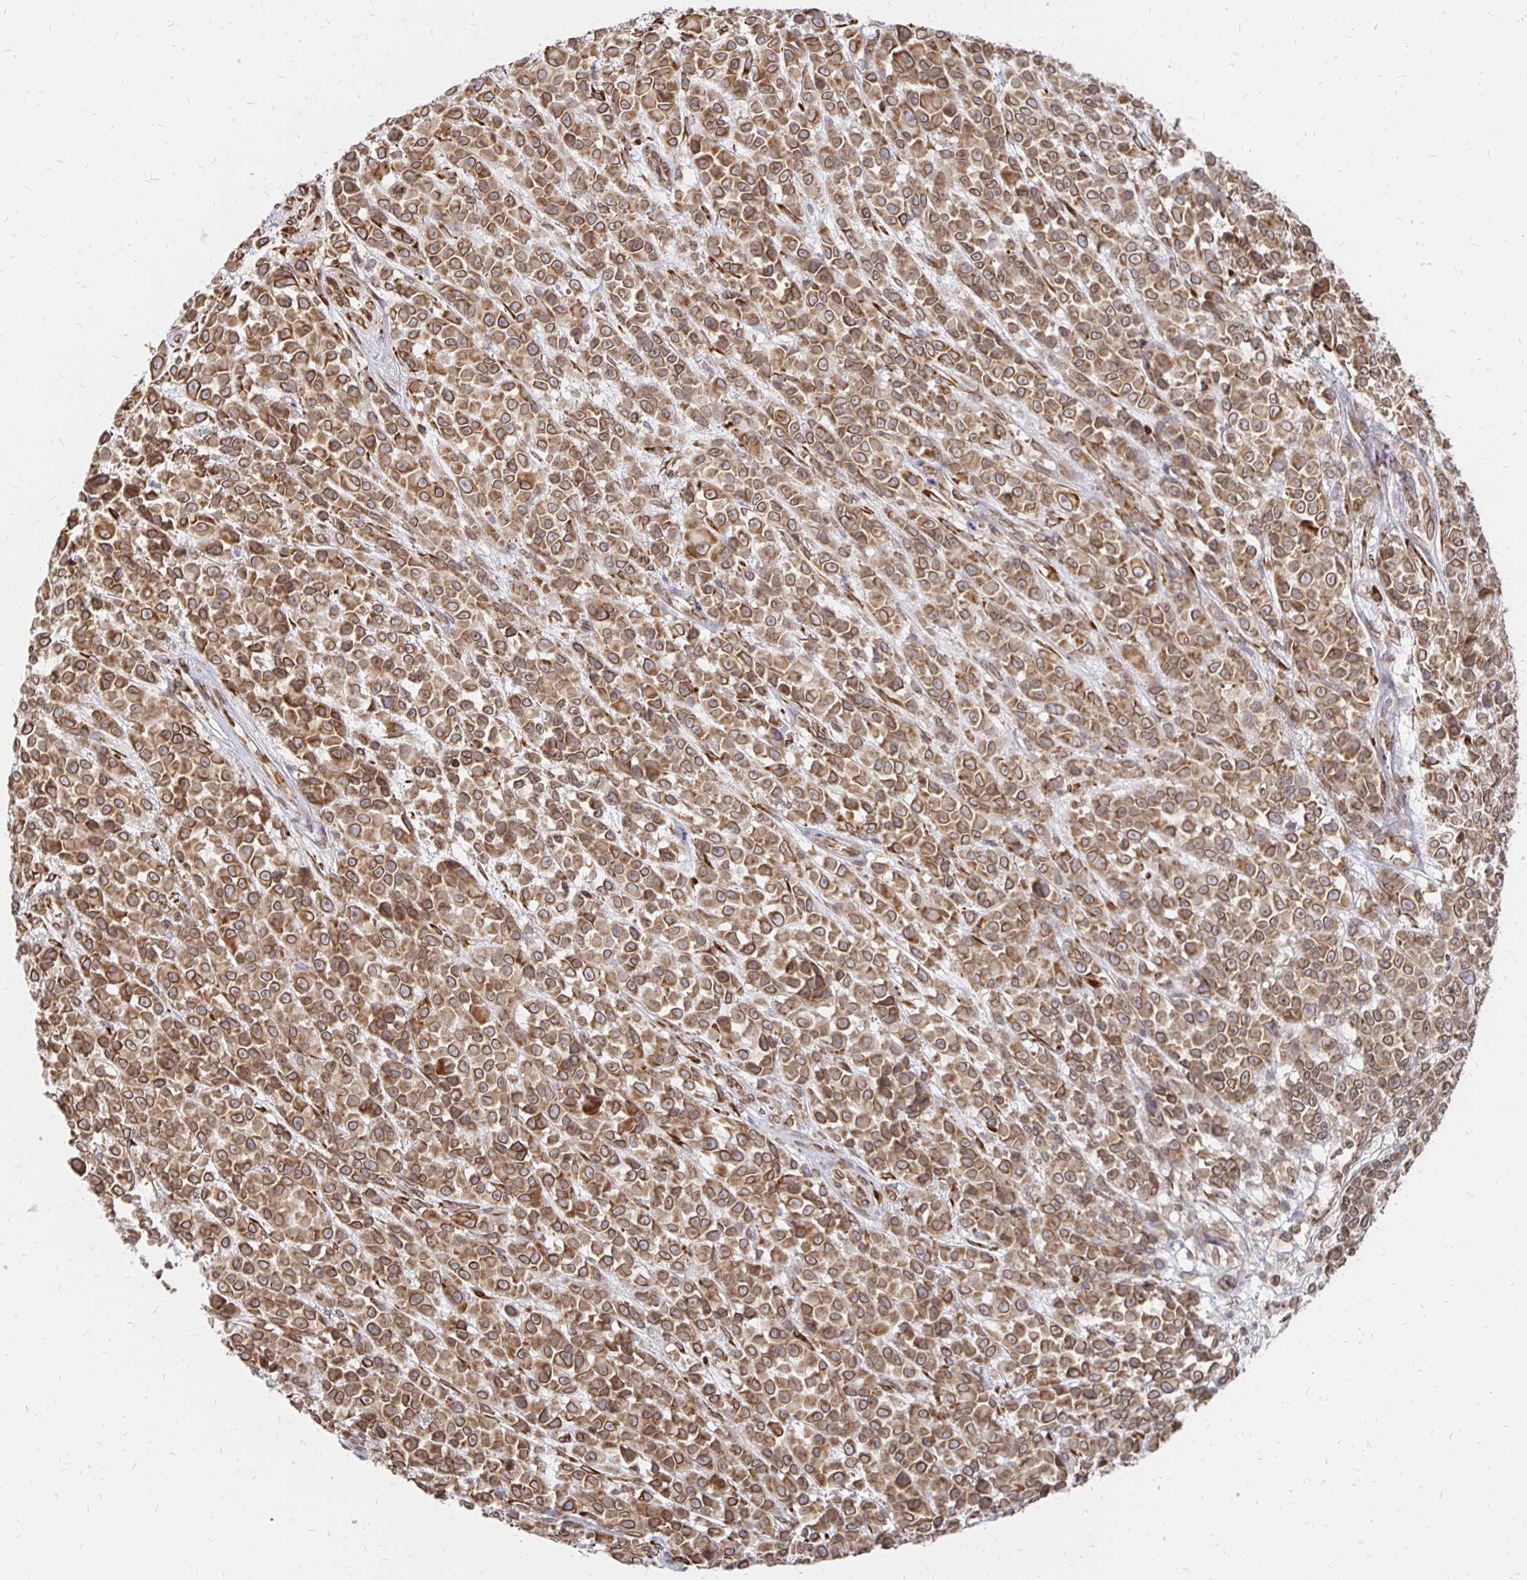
{"staining": {"intensity": "strong", "quantity": ">75%", "location": "cytoplasmic/membranous,nuclear"}, "tissue": "melanoma", "cell_type": "Tumor cells", "image_type": "cancer", "snomed": [{"axis": "morphology", "description": "Malignant melanoma, NOS"}, {"axis": "topography", "description": "Skin"}, {"axis": "topography", "description": "Skin of back"}], "caption": "Protein staining demonstrates strong cytoplasmic/membranous and nuclear expression in approximately >75% of tumor cells in malignant melanoma.", "gene": "PELI3", "patient": {"sex": "male", "age": 91}}